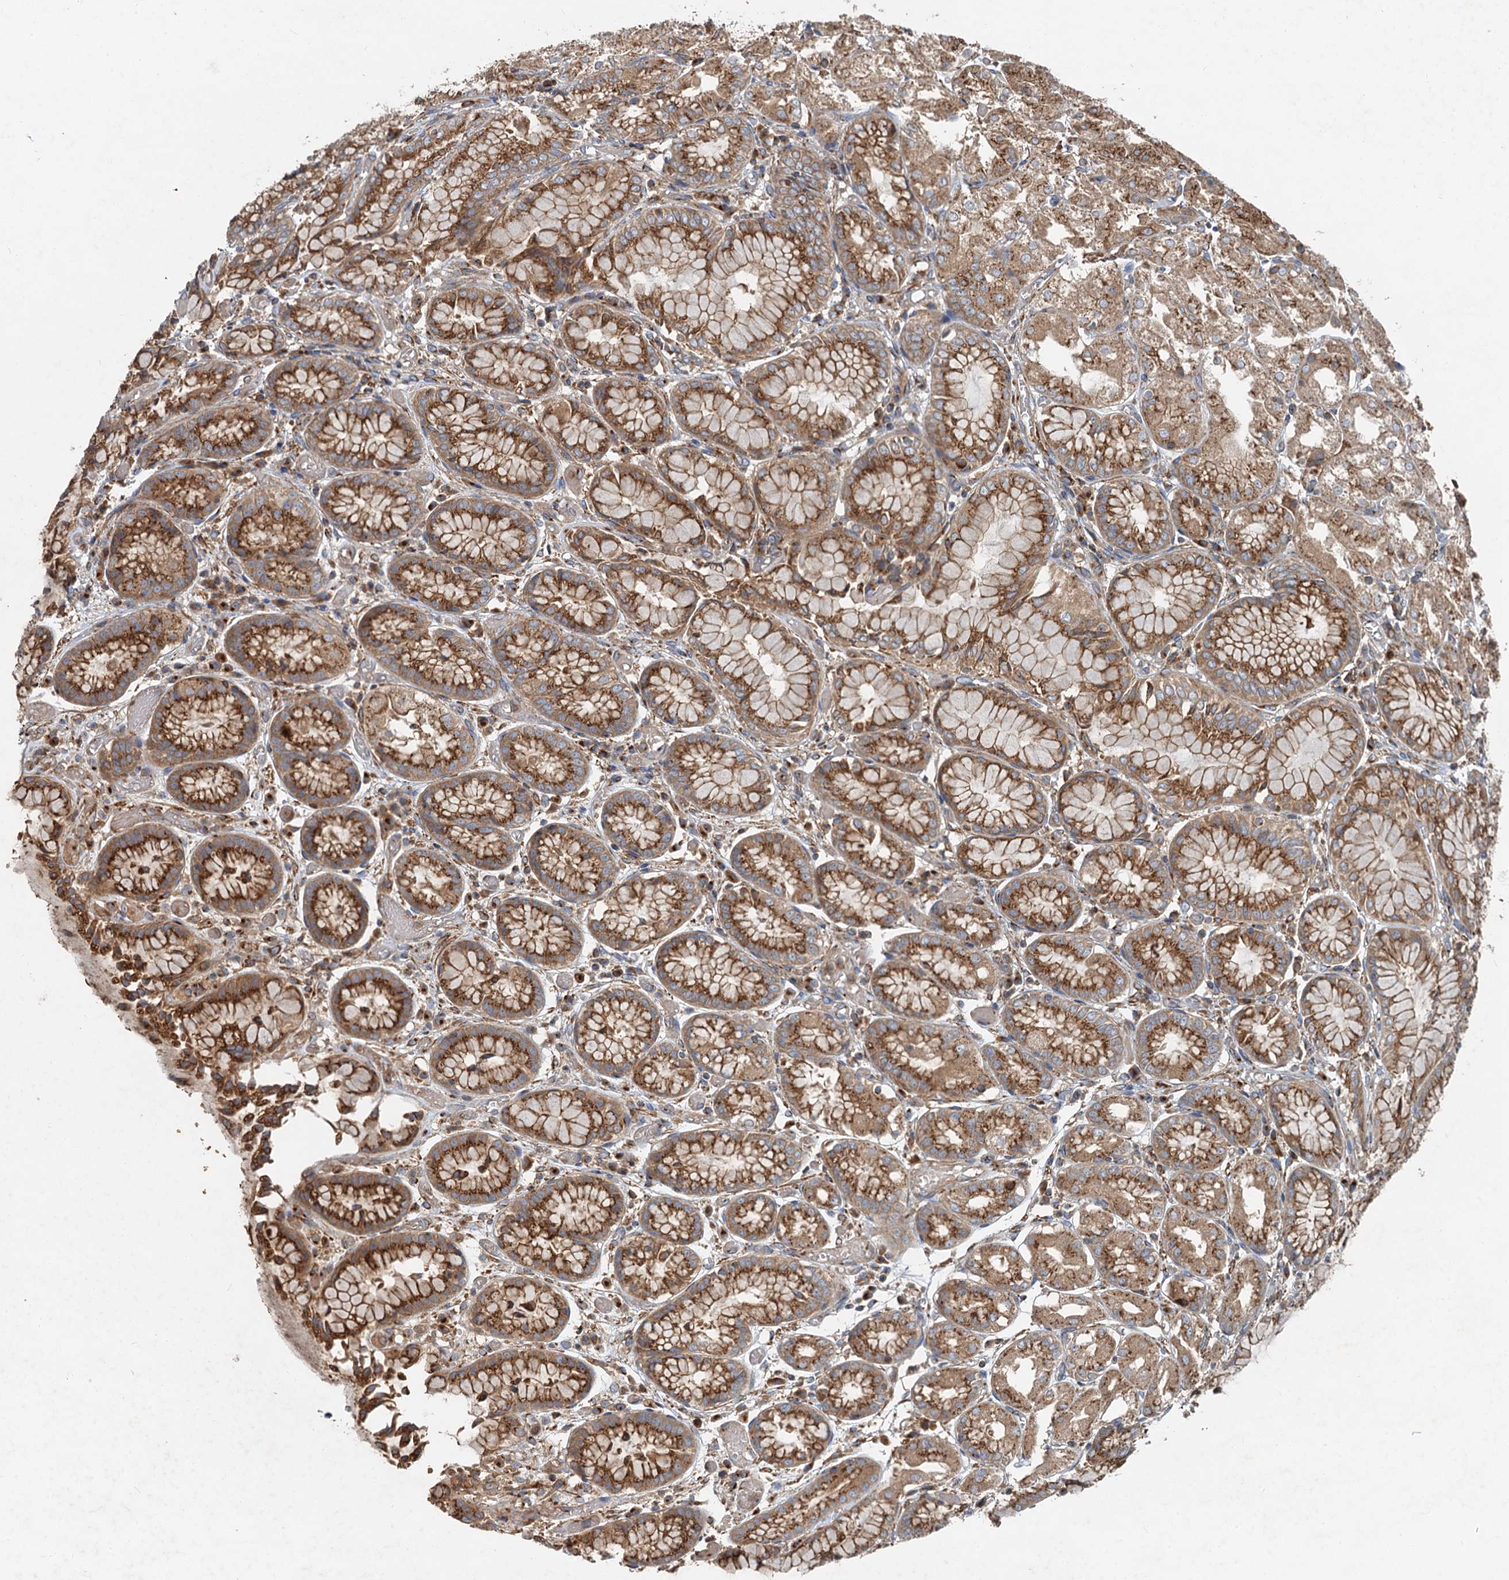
{"staining": {"intensity": "strong", "quantity": ">75%", "location": "cytoplasmic/membranous"}, "tissue": "stomach", "cell_type": "Glandular cells", "image_type": "normal", "snomed": [{"axis": "morphology", "description": "Normal tissue, NOS"}, {"axis": "topography", "description": "Stomach, upper"}], "caption": "A brown stain highlights strong cytoplasmic/membranous staining of a protein in glandular cells of benign stomach. (DAB IHC with brightfield microscopy, high magnification).", "gene": "ANKRD26", "patient": {"sex": "male", "age": 72}}